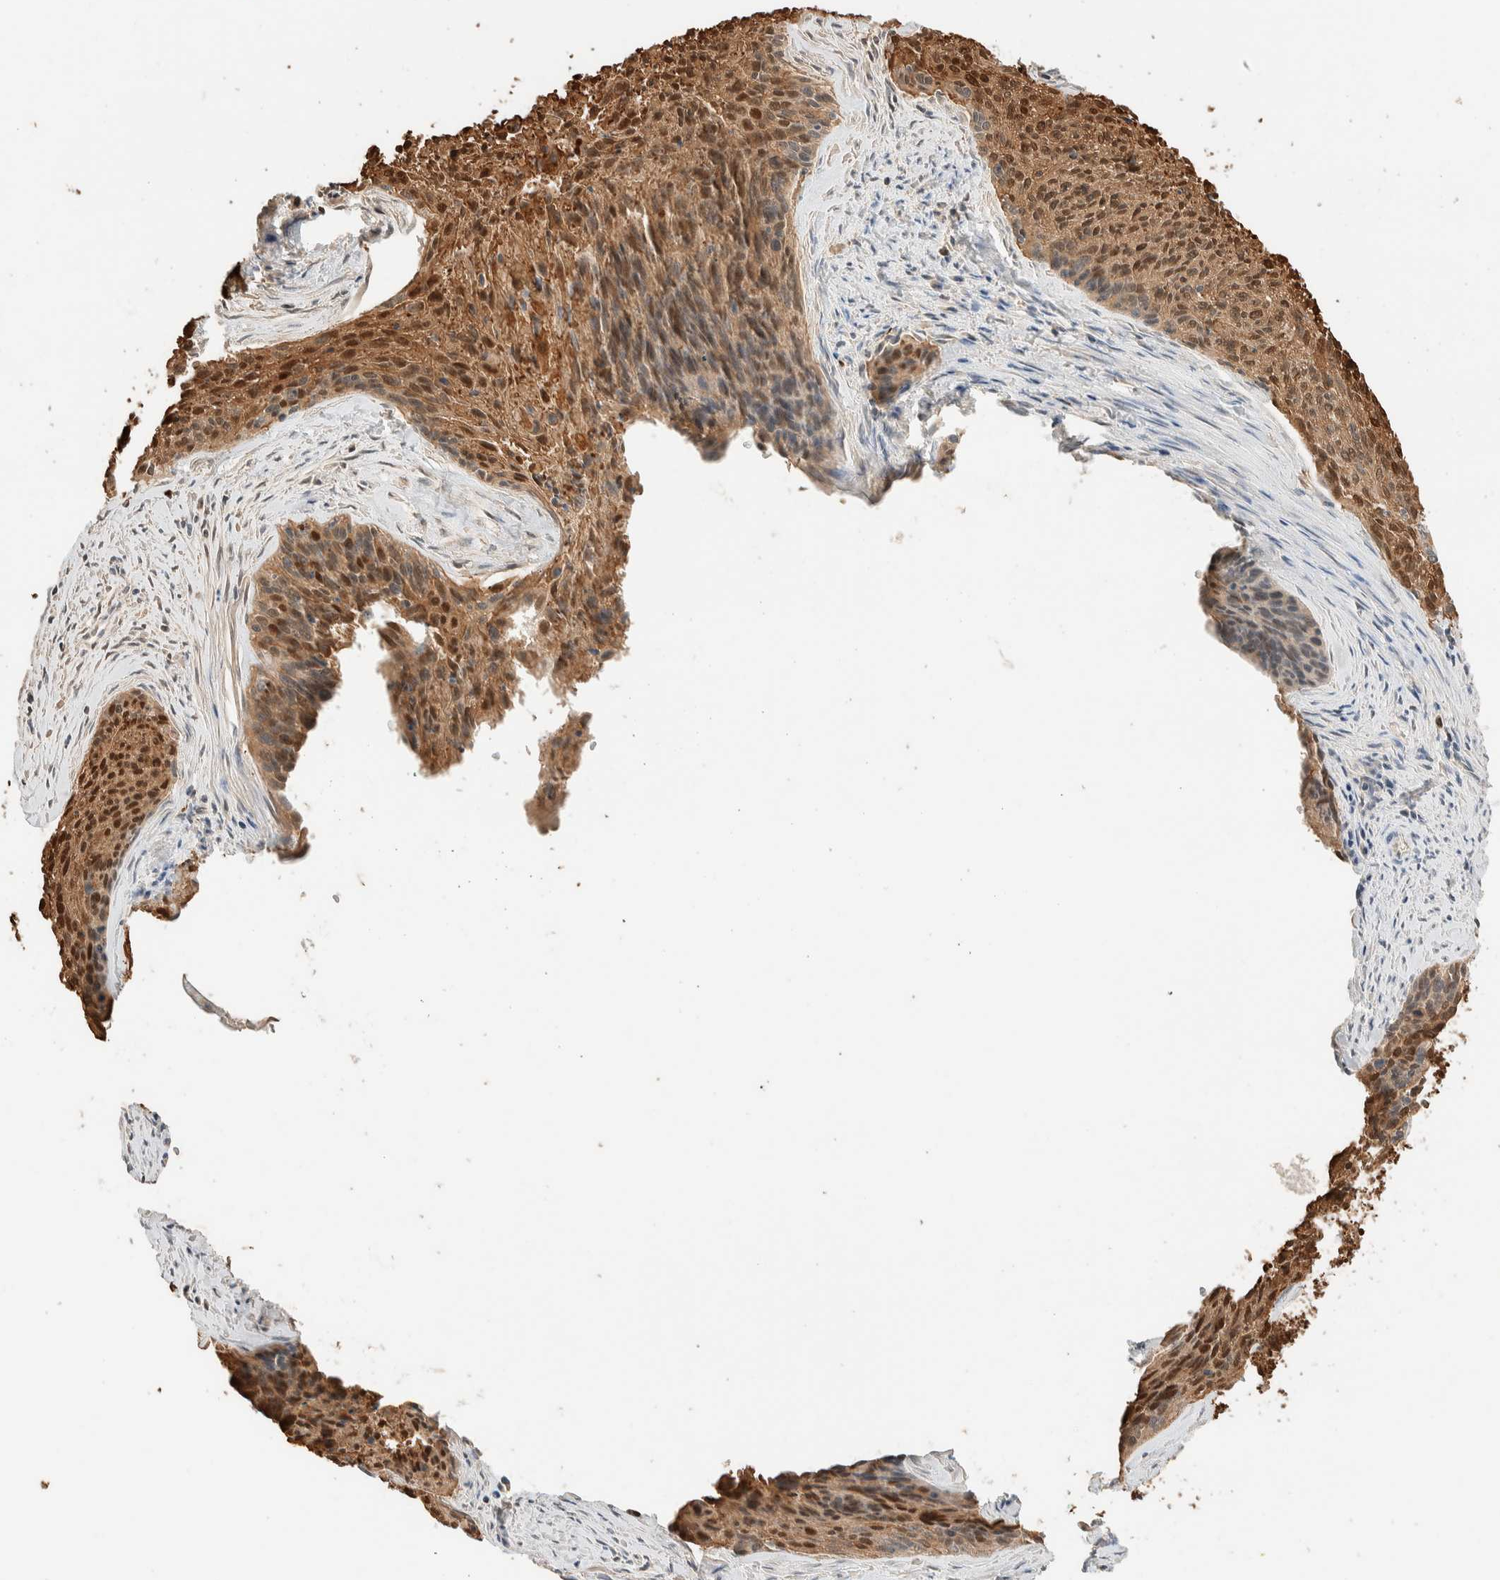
{"staining": {"intensity": "moderate", "quantity": "25%-75%", "location": "cytoplasmic/membranous,nuclear"}, "tissue": "cervical cancer", "cell_type": "Tumor cells", "image_type": "cancer", "snomed": [{"axis": "morphology", "description": "Squamous cell carcinoma, NOS"}, {"axis": "topography", "description": "Cervix"}], "caption": "This image demonstrates IHC staining of cervical cancer (squamous cell carcinoma), with medium moderate cytoplasmic/membranous and nuclear staining in about 25%-75% of tumor cells.", "gene": "SETD4", "patient": {"sex": "female", "age": 55}}